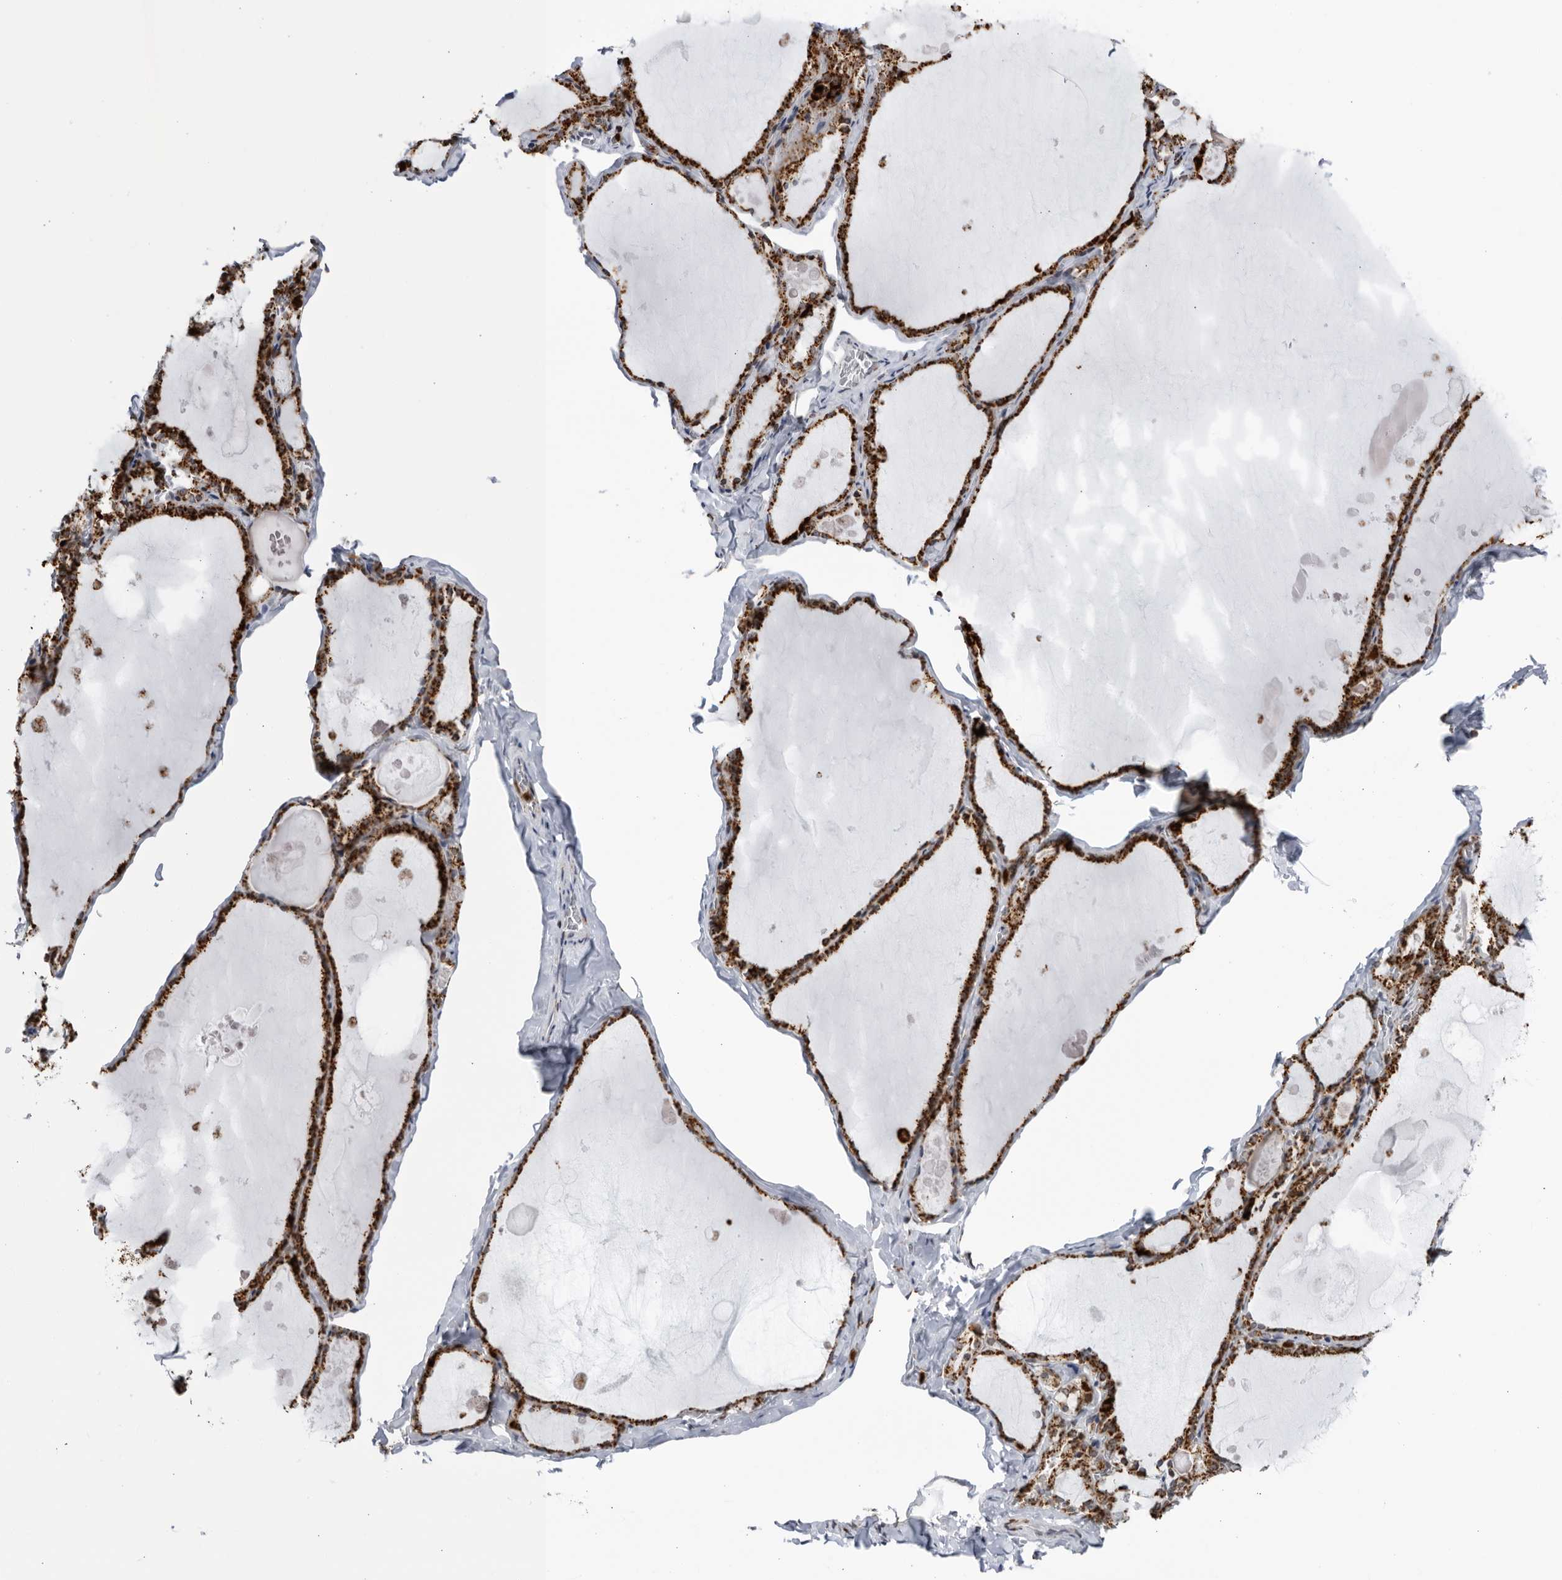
{"staining": {"intensity": "strong", "quantity": ">75%", "location": "cytoplasmic/membranous"}, "tissue": "thyroid gland", "cell_type": "Glandular cells", "image_type": "normal", "snomed": [{"axis": "morphology", "description": "Normal tissue, NOS"}, {"axis": "topography", "description": "Thyroid gland"}], "caption": "Normal thyroid gland displays strong cytoplasmic/membranous positivity in approximately >75% of glandular cells Using DAB (3,3'-diaminobenzidine) (brown) and hematoxylin (blue) stains, captured at high magnification using brightfield microscopy..", "gene": "RBM34", "patient": {"sex": "male", "age": 56}}